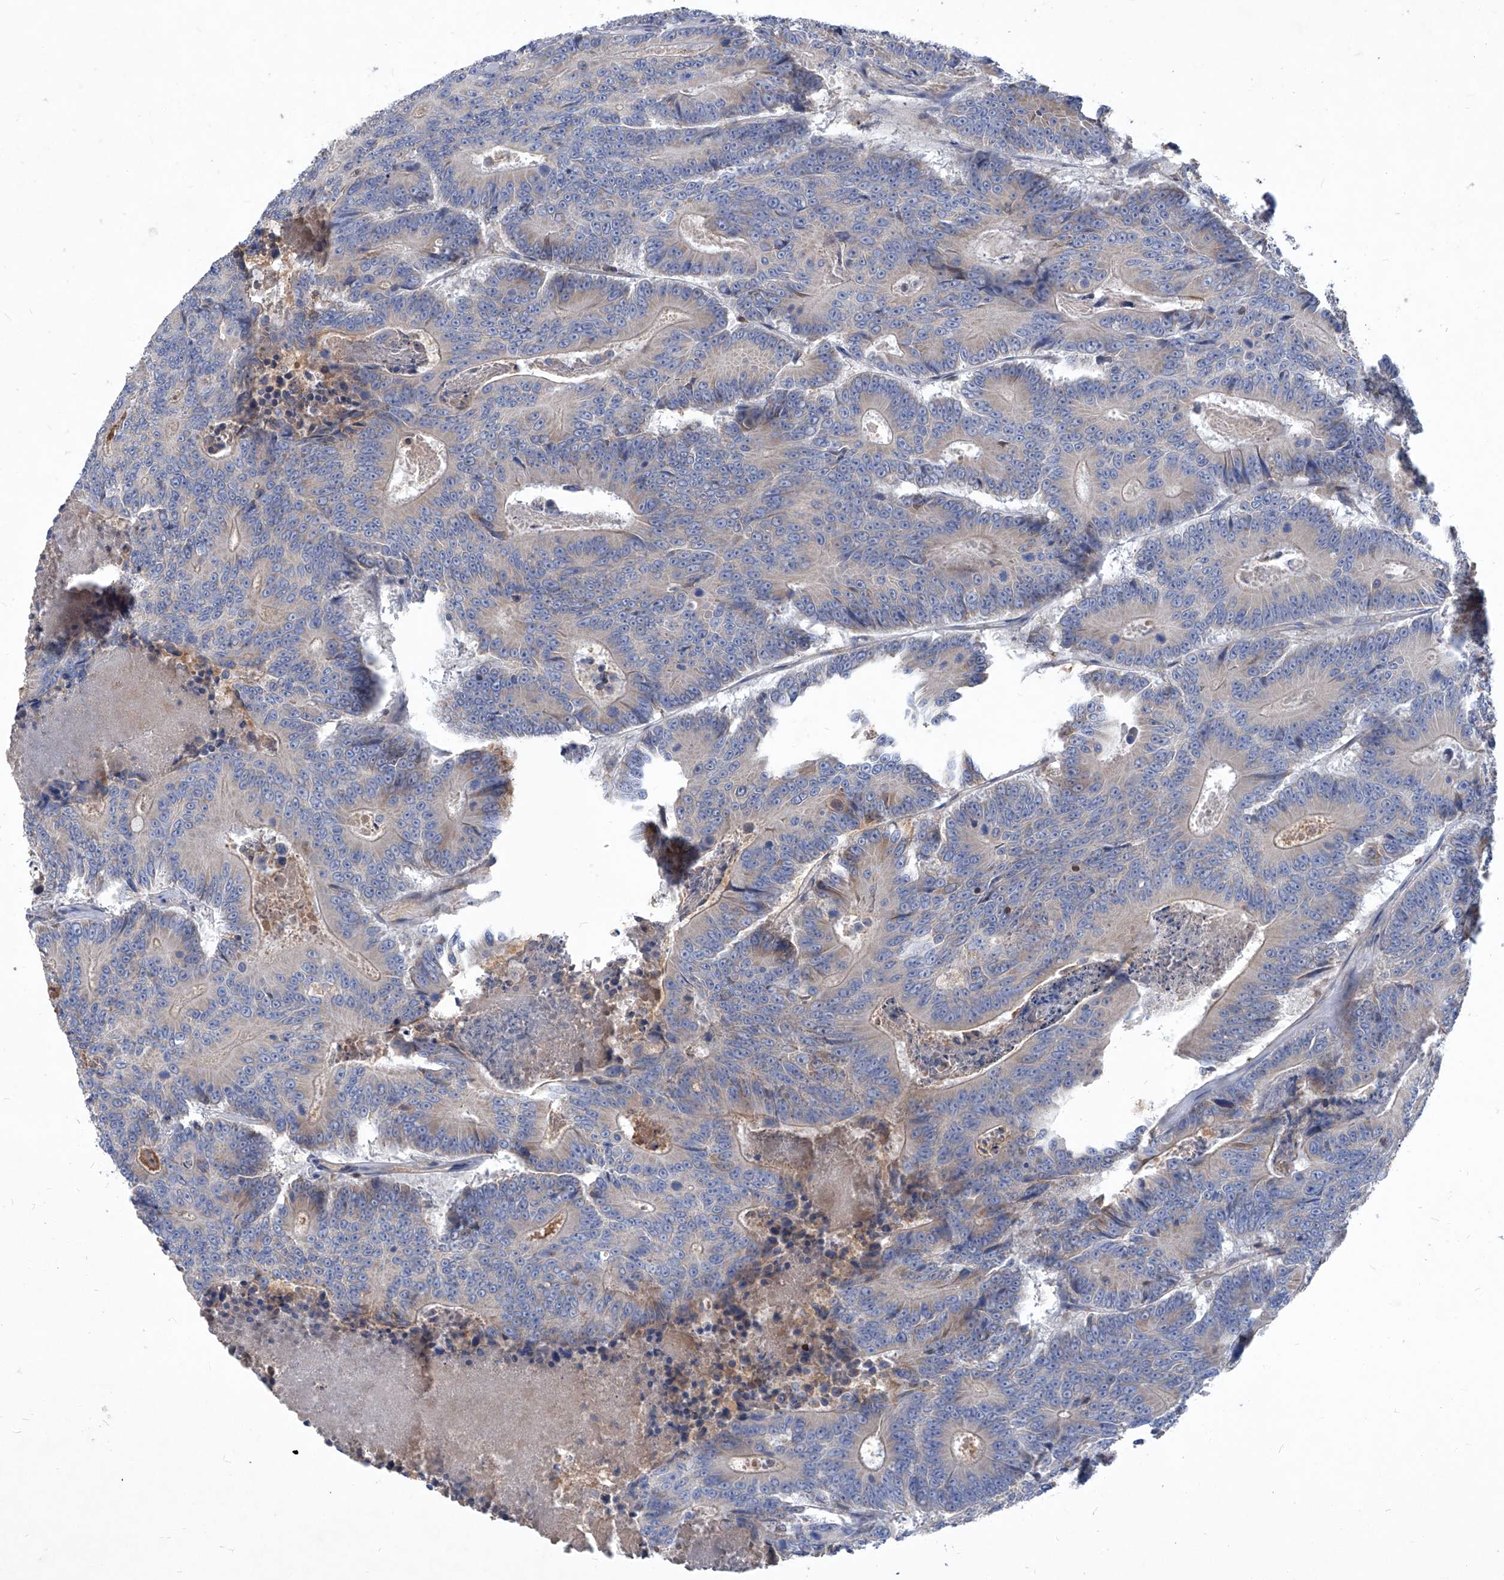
{"staining": {"intensity": "weak", "quantity": "<25%", "location": "cytoplasmic/membranous"}, "tissue": "colorectal cancer", "cell_type": "Tumor cells", "image_type": "cancer", "snomed": [{"axis": "morphology", "description": "Adenocarcinoma, NOS"}, {"axis": "topography", "description": "Colon"}], "caption": "High magnification brightfield microscopy of colorectal cancer stained with DAB (brown) and counterstained with hematoxylin (blue): tumor cells show no significant staining. Nuclei are stained in blue.", "gene": "EPHA8", "patient": {"sex": "male", "age": 83}}